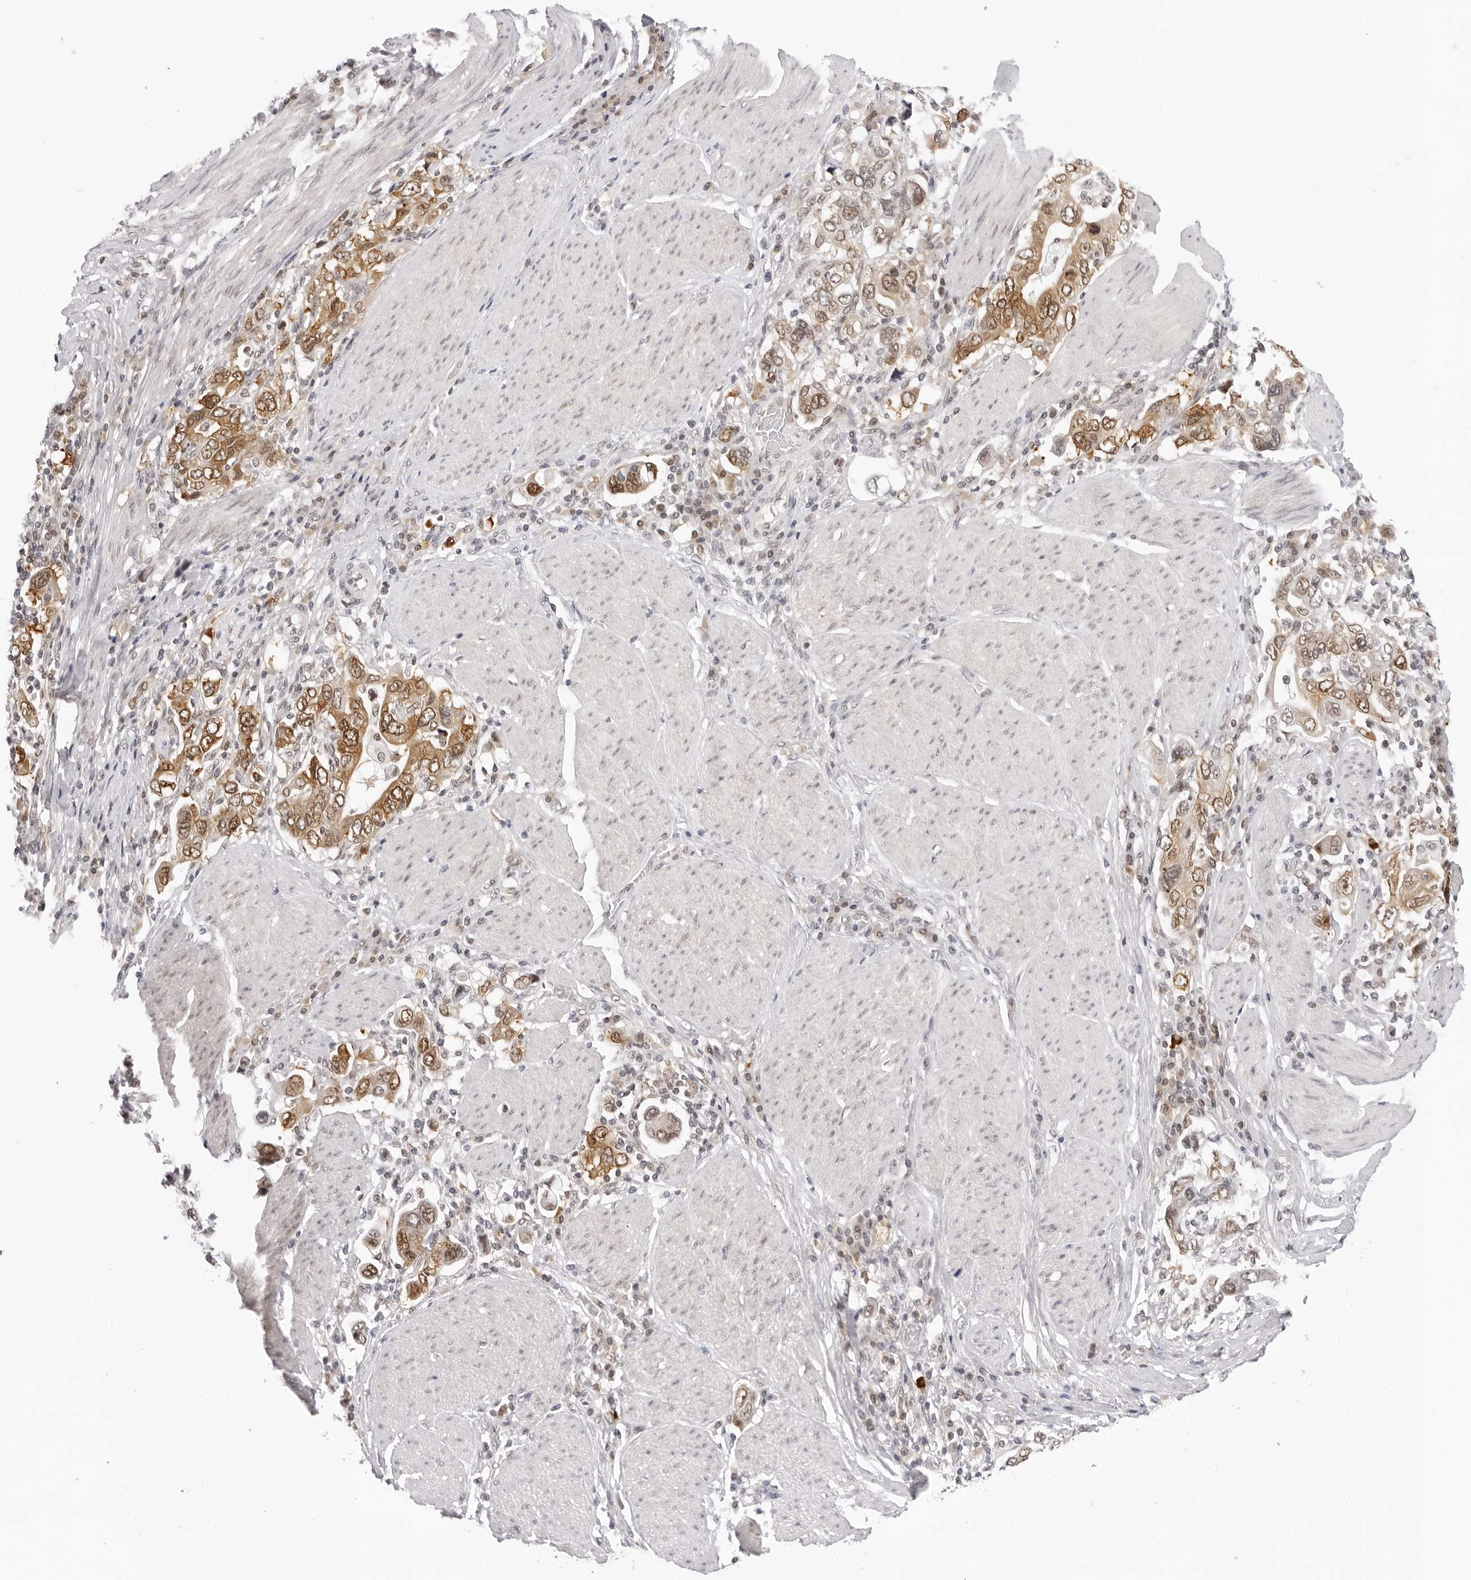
{"staining": {"intensity": "moderate", "quantity": ">75%", "location": "cytoplasmic/membranous,nuclear"}, "tissue": "stomach cancer", "cell_type": "Tumor cells", "image_type": "cancer", "snomed": [{"axis": "morphology", "description": "Adenocarcinoma, NOS"}, {"axis": "topography", "description": "Stomach, upper"}], "caption": "The histopathology image displays staining of stomach adenocarcinoma, revealing moderate cytoplasmic/membranous and nuclear protein positivity (brown color) within tumor cells.", "gene": "WDR77", "patient": {"sex": "male", "age": 62}}